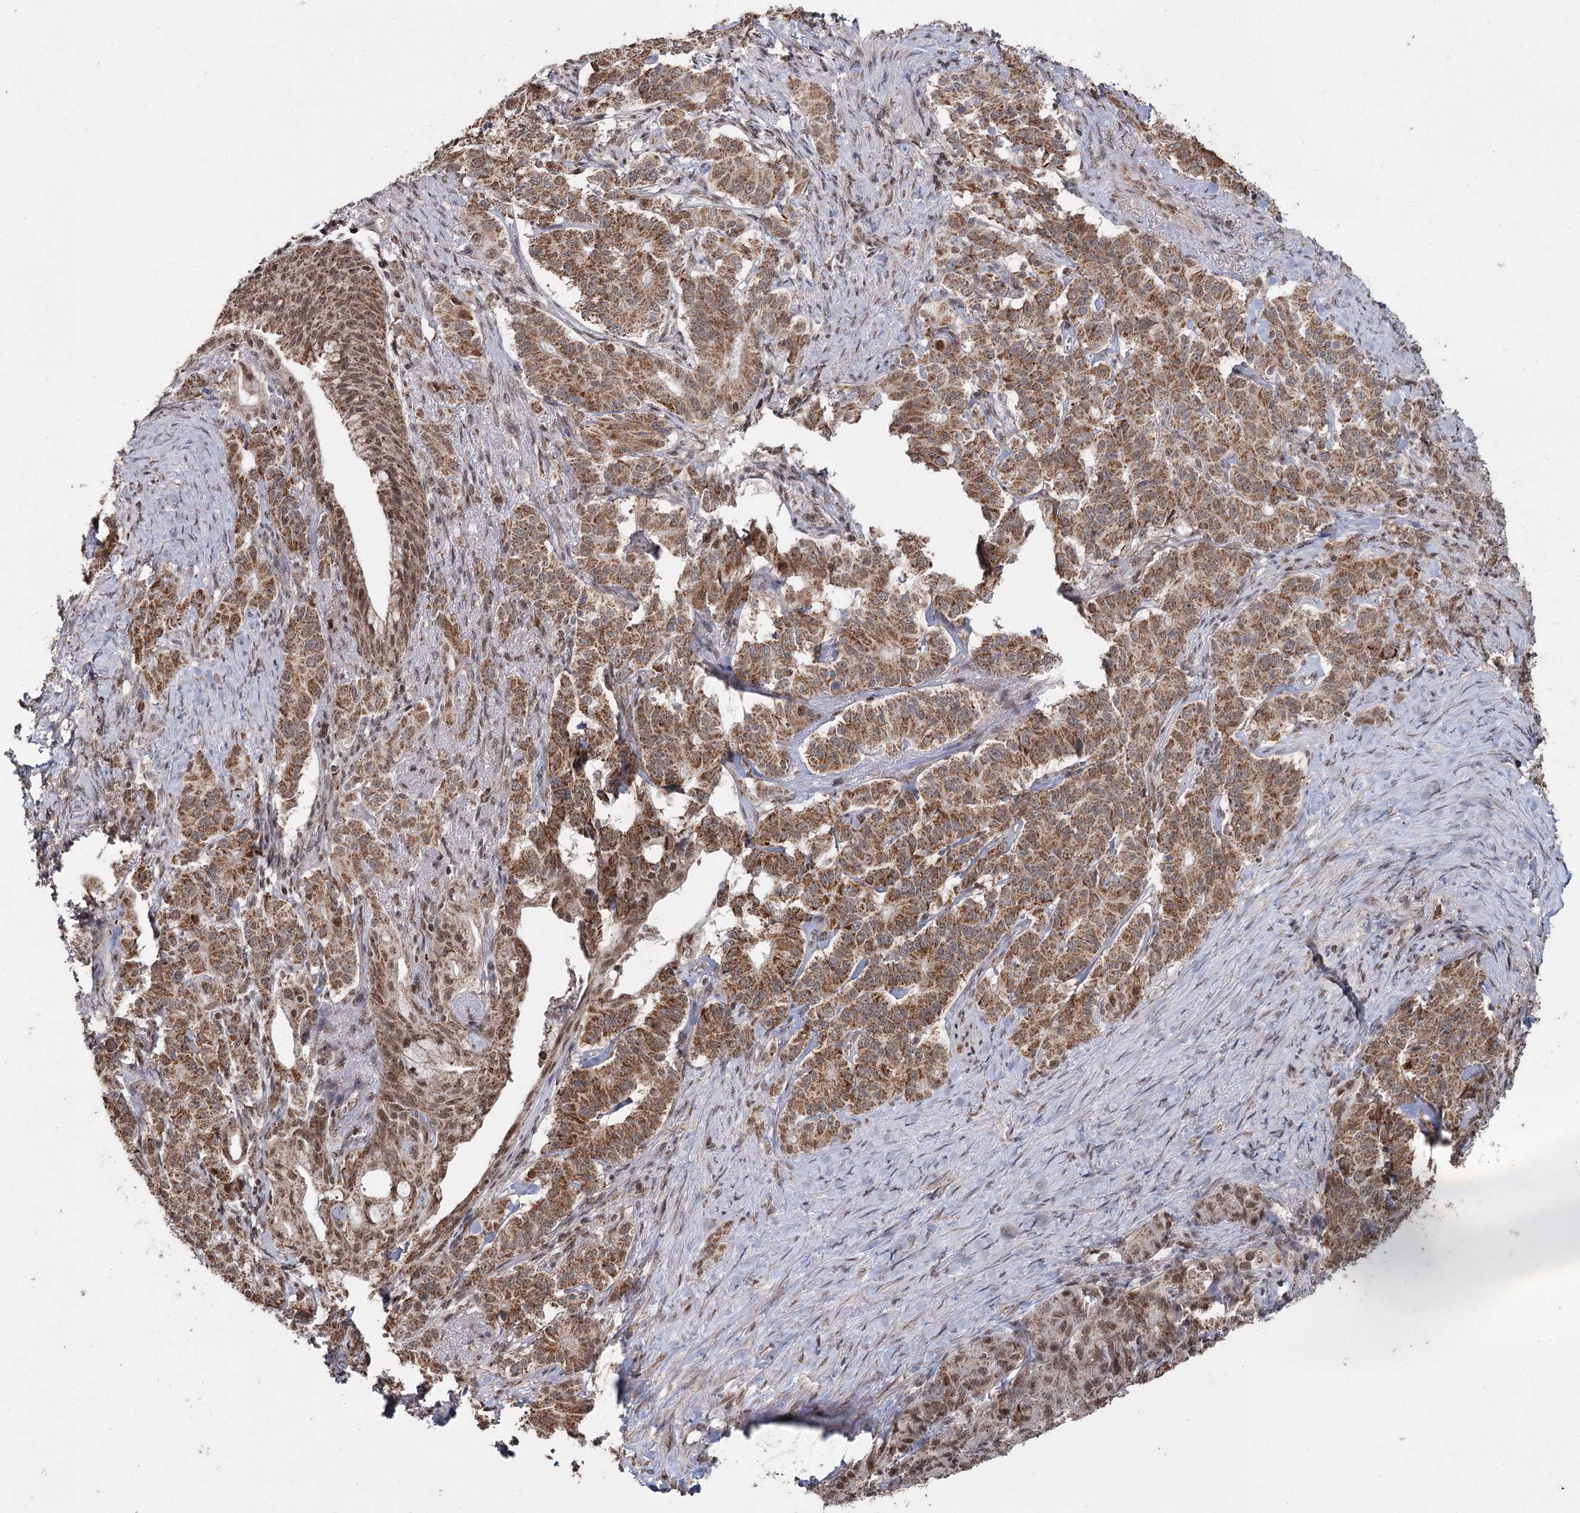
{"staining": {"intensity": "moderate", "quantity": ">75%", "location": "cytoplasmic/membranous,nuclear"}, "tissue": "pancreatic cancer", "cell_type": "Tumor cells", "image_type": "cancer", "snomed": [{"axis": "morphology", "description": "Adenocarcinoma, NOS"}, {"axis": "topography", "description": "Pancreas"}], "caption": "Immunohistochemistry (IHC) micrograph of neoplastic tissue: human adenocarcinoma (pancreatic) stained using immunohistochemistry (IHC) displays medium levels of moderate protein expression localized specifically in the cytoplasmic/membranous and nuclear of tumor cells, appearing as a cytoplasmic/membranous and nuclear brown color.", "gene": "PDHX", "patient": {"sex": "female", "age": 74}}